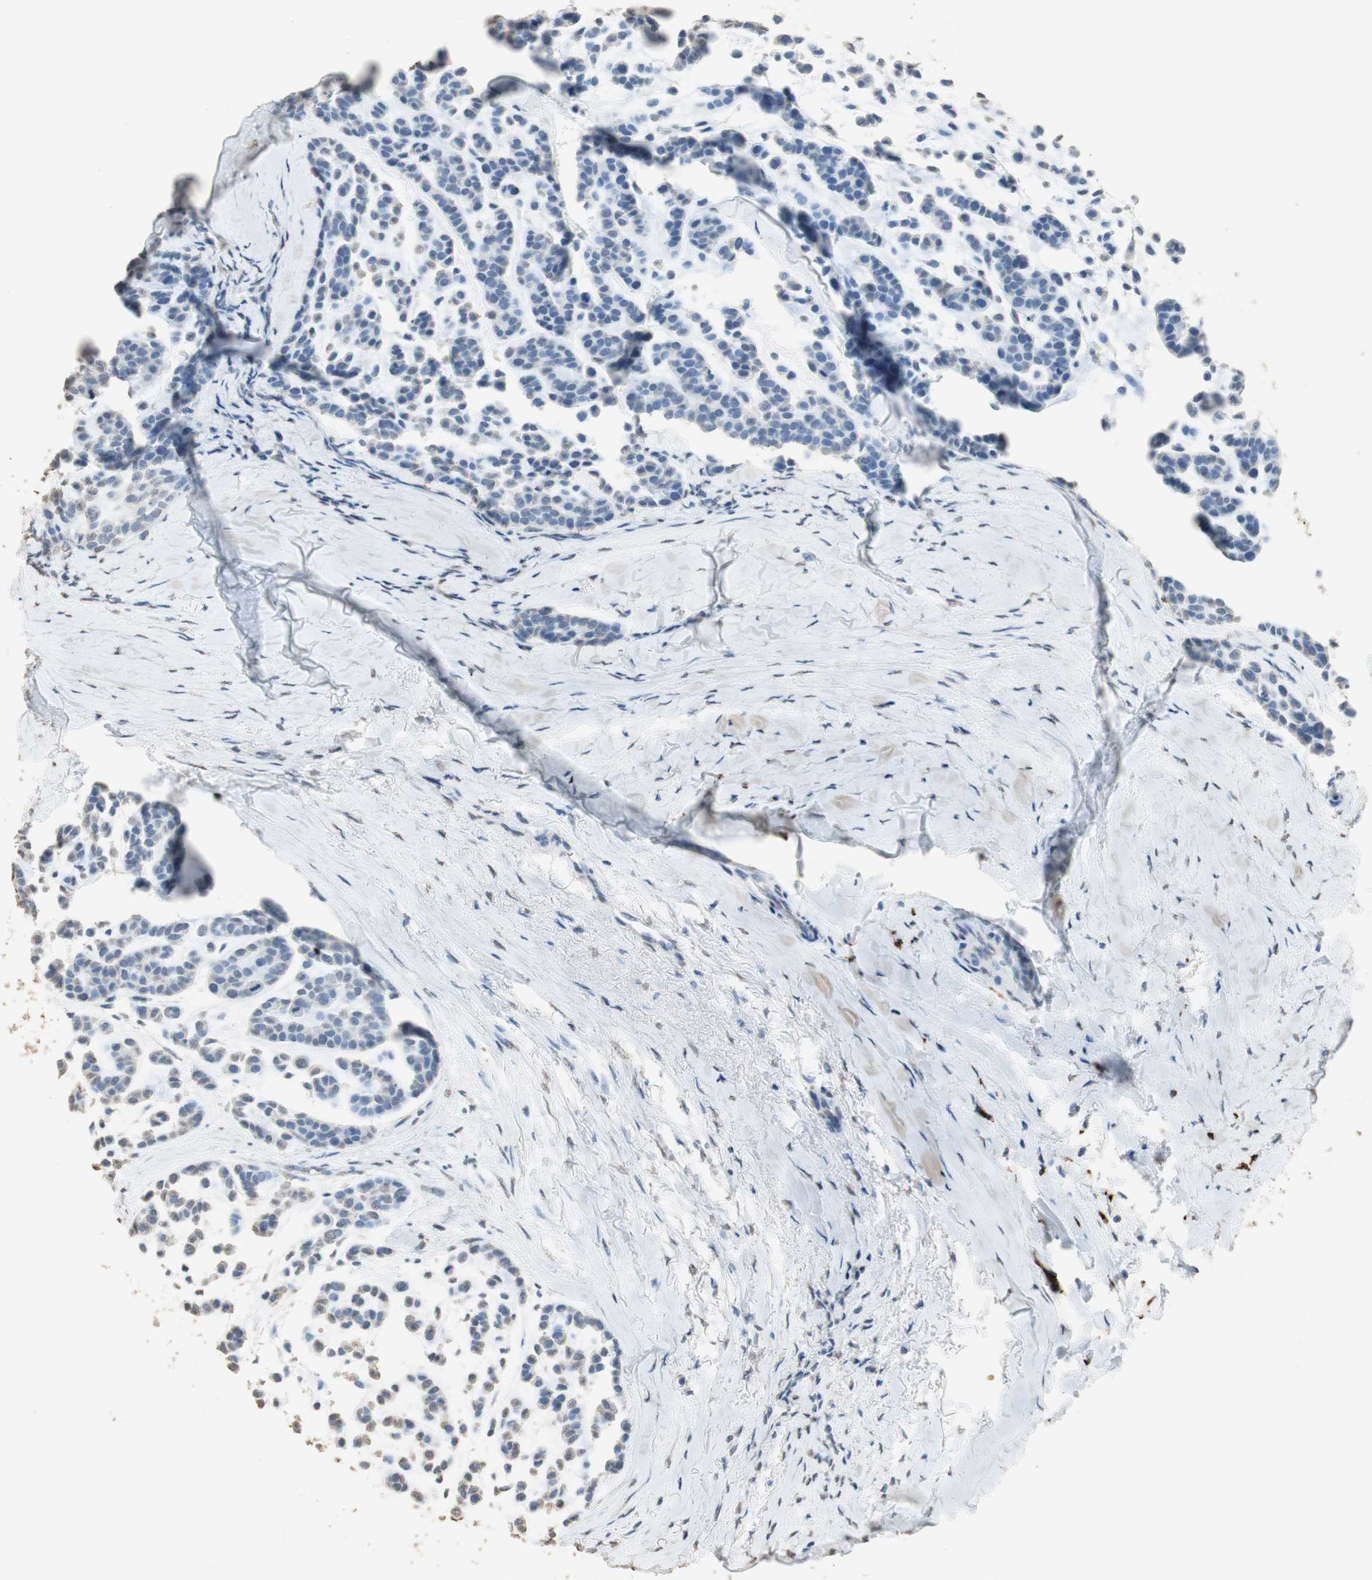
{"staining": {"intensity": "weak", "quantity": "25%-75%", "location": "cytoplasmic/membranous"}, "tissue": "head and neck cancer", "cell_type": "Tumor cells", "image_type": "cancer", "snomed": [{"axis": "morphology", "description": "Adenocarcinoma, NOS"}, {"axis": "morphology", "description": "Adenoma, NOS"}, {"axis": "topography", "description": "Head-Neck"}], "caption": "Immunohistochemistry (IHC) micrograph of human adenocarcinoma (head and neck) stained for a protein (brown), which exhibits low levels of weak cytoplasmic/membranous staining in about 25%-75% of tumor cells.", "gene": "L1CAM", "patient": {"sex": "female", "age": 55}}